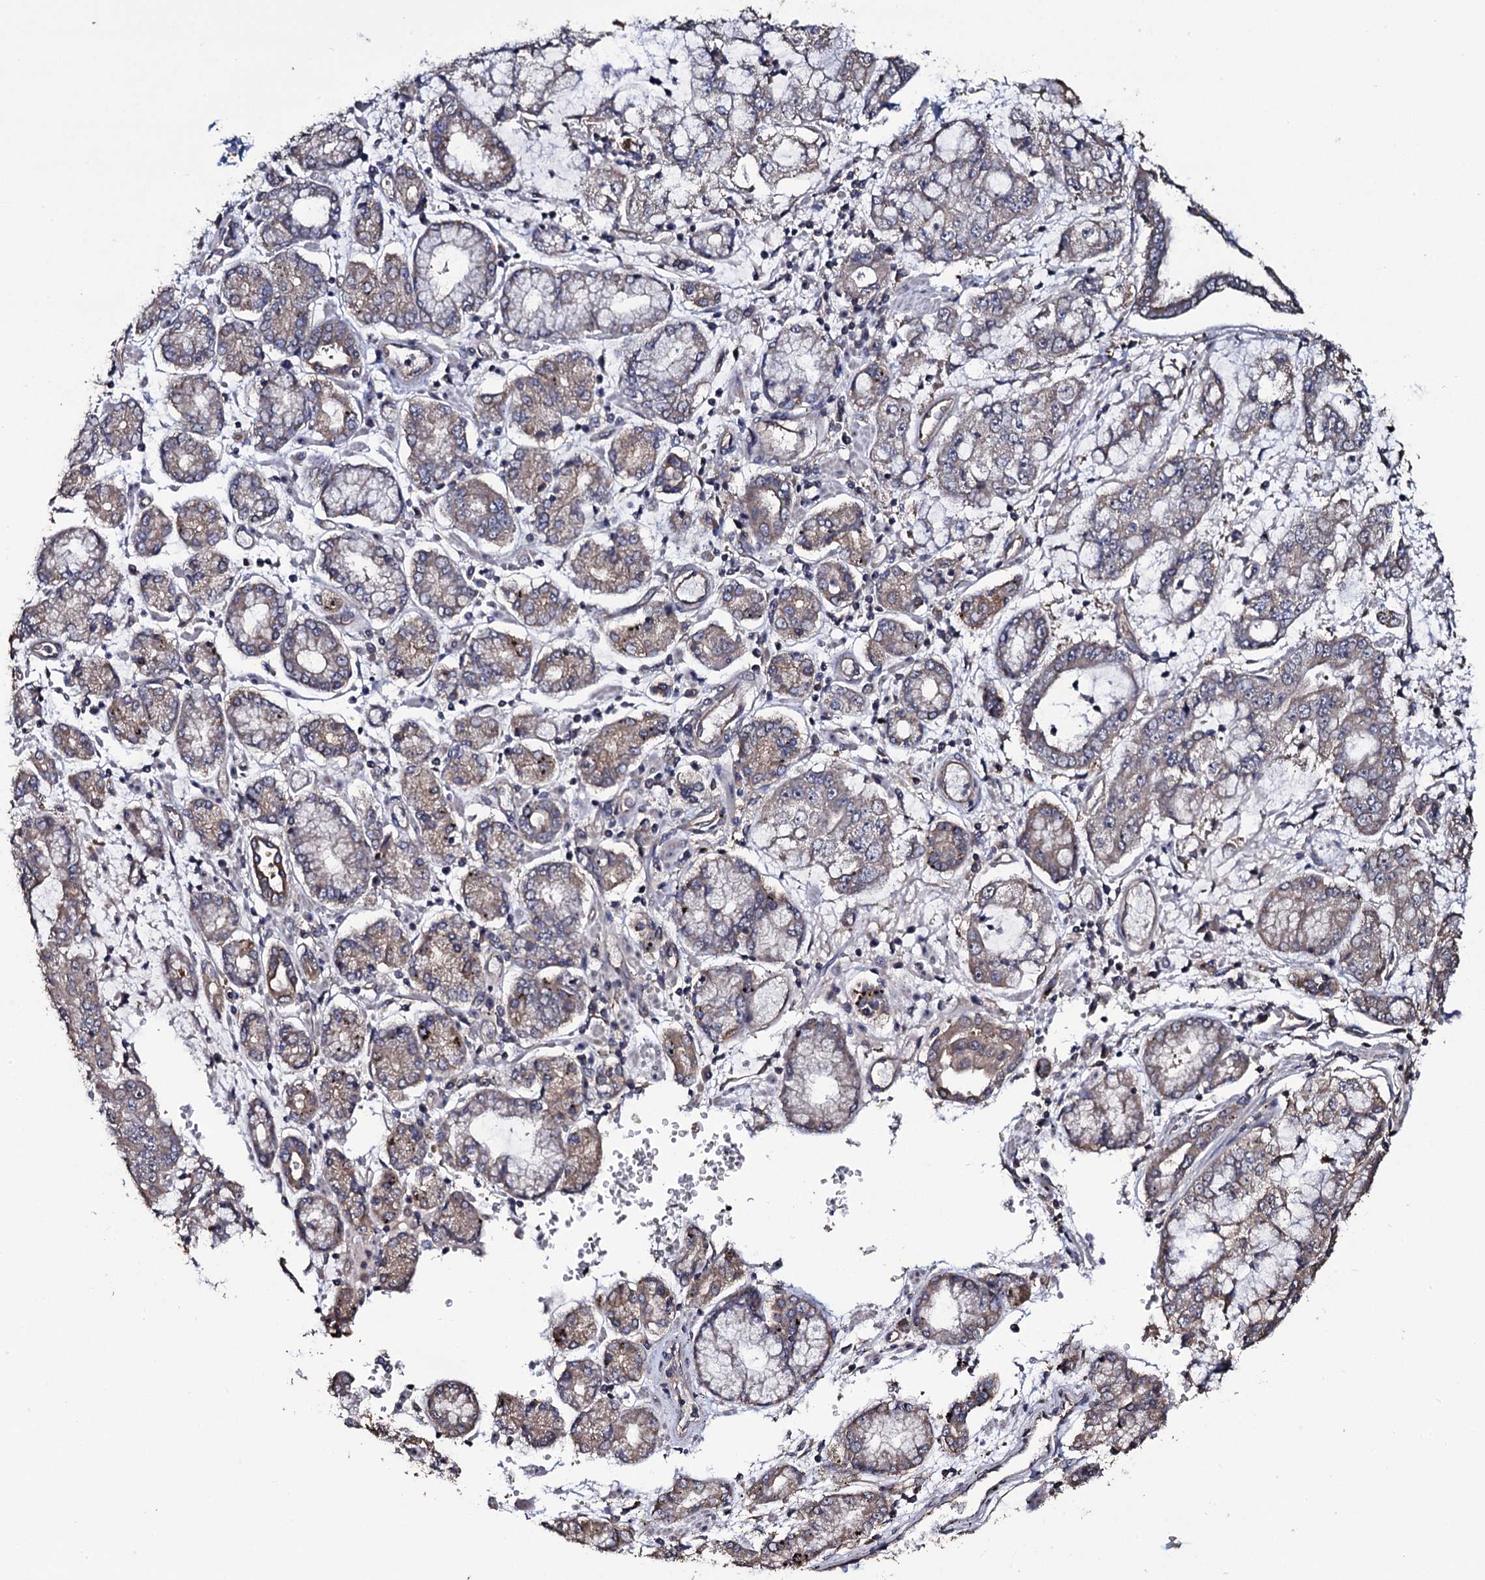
{"staining": {"intensity": "weak", "quantity": "25%-75%", "location": "cytoplasmic/membranous"}, "tissue": "stomach cancer", "cell_type": "Tumor cells", "image_type": "cancer", "snomed": [{"axis": "morphology", "description": "Adenocarcinoma, NOS"}, {"axis": "topography", "description": "Stomach"}], "caption": "Immunohistochemical staining of human stomach cancer reveals weak cytoplasmic/membranous protein staining in about 25%-75% of tumor cells.", "gene": "TTC23", "patient": {"sex": "male", "age": 76}}